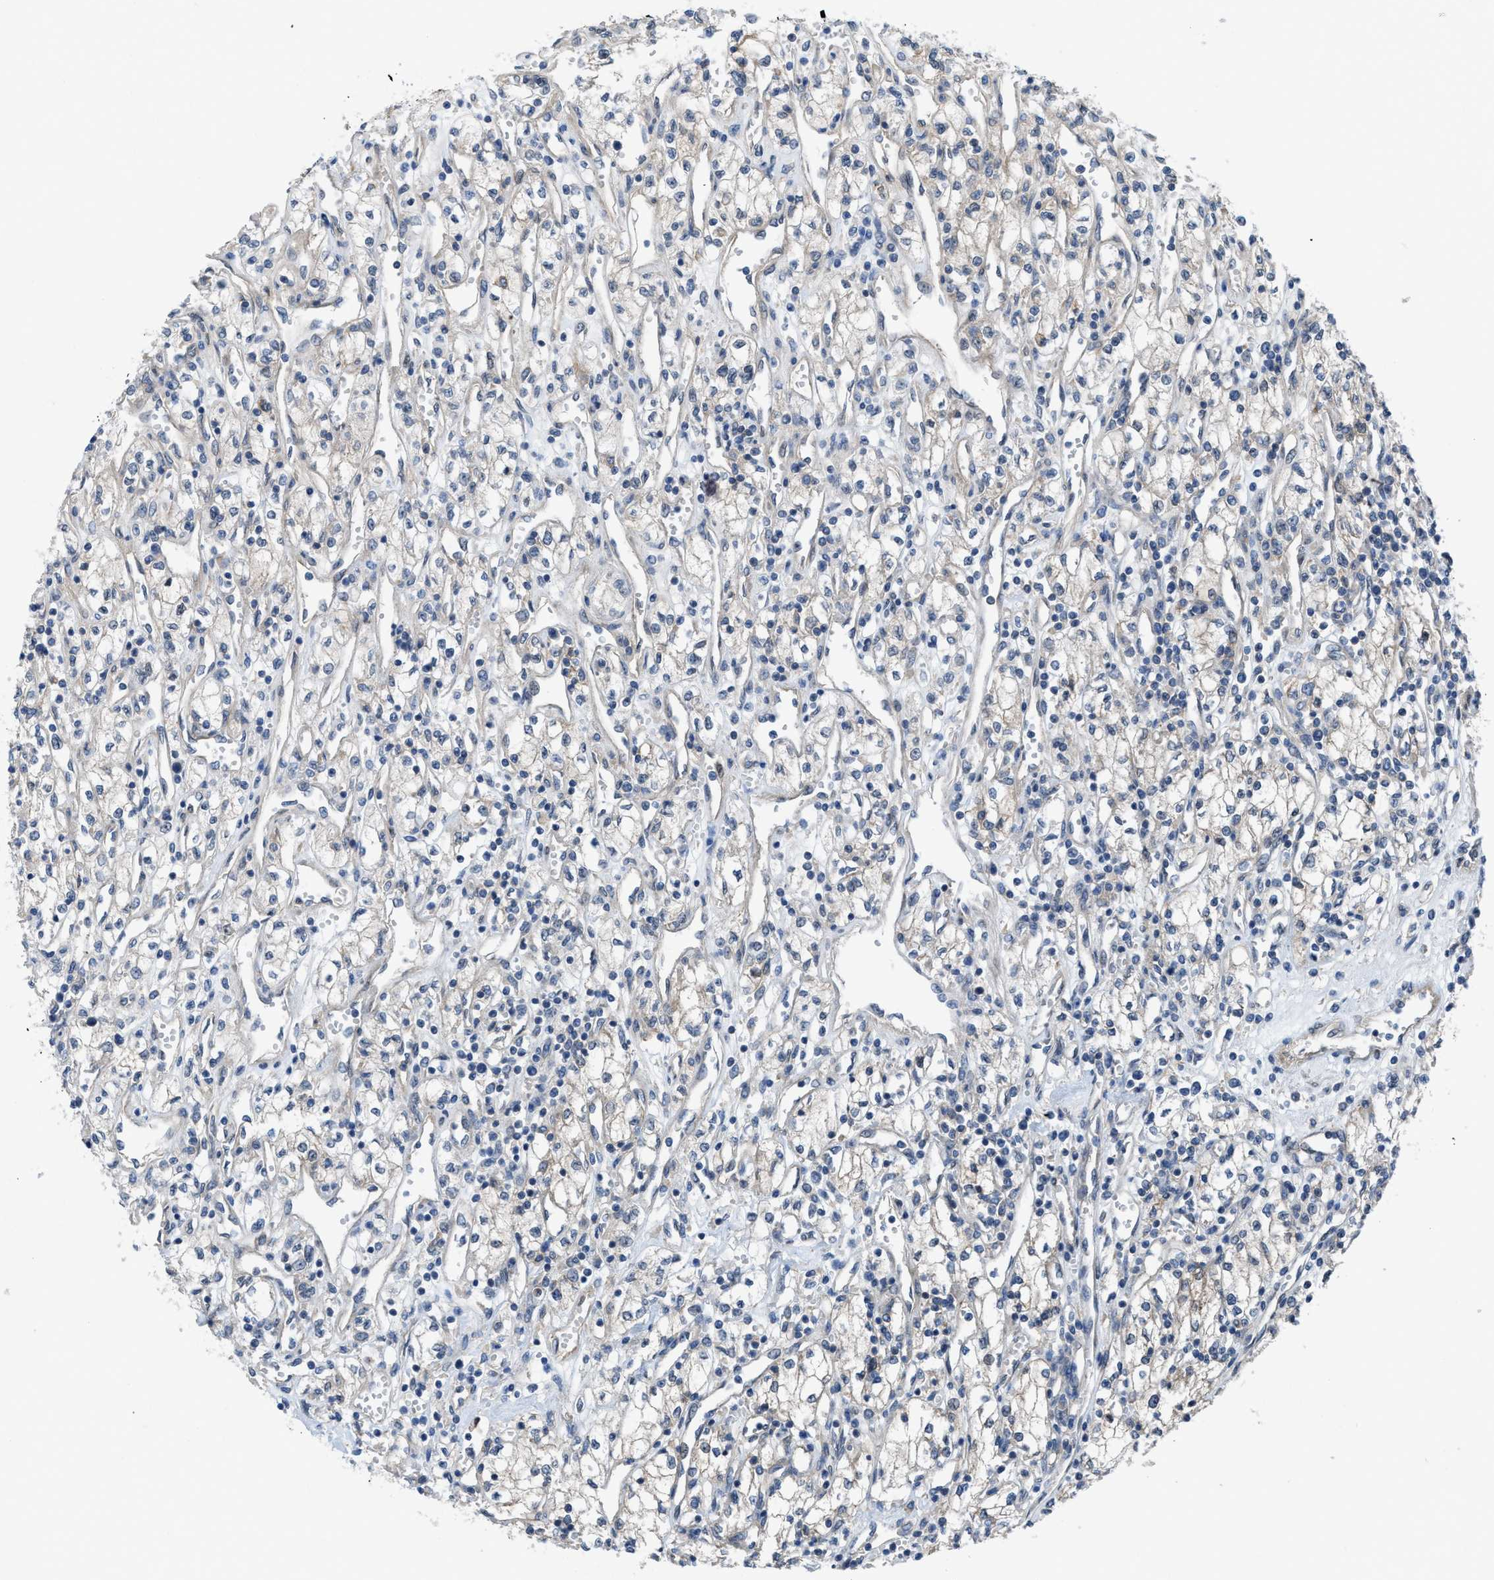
{"staining": {"intensity": "weak", "quantity": "<25%", "location": "cytoplasmic/membranous"}, "tissue": "renal cancer", "cell_type": "Tumor cells", "image_type": "cancer", "snomed": [{"axis": "morphology", "description": "Adenocarcinoma, NOS"}, {"axis": "topography", "description": "Kidney"}], "caption": "A photomicrograph of adenocarcinoma (renal) stained for a protein displays no brown staining in tumor cells. Brightfield microscopy of immunohistochemistry (IHC) stained with DAB (3,3'-diaminobenzidine) (brown) and hematoxylin (blue), captured at high magnification.", "gene": "MYO18A", "patient": {"sex": "male", "age": 59}}